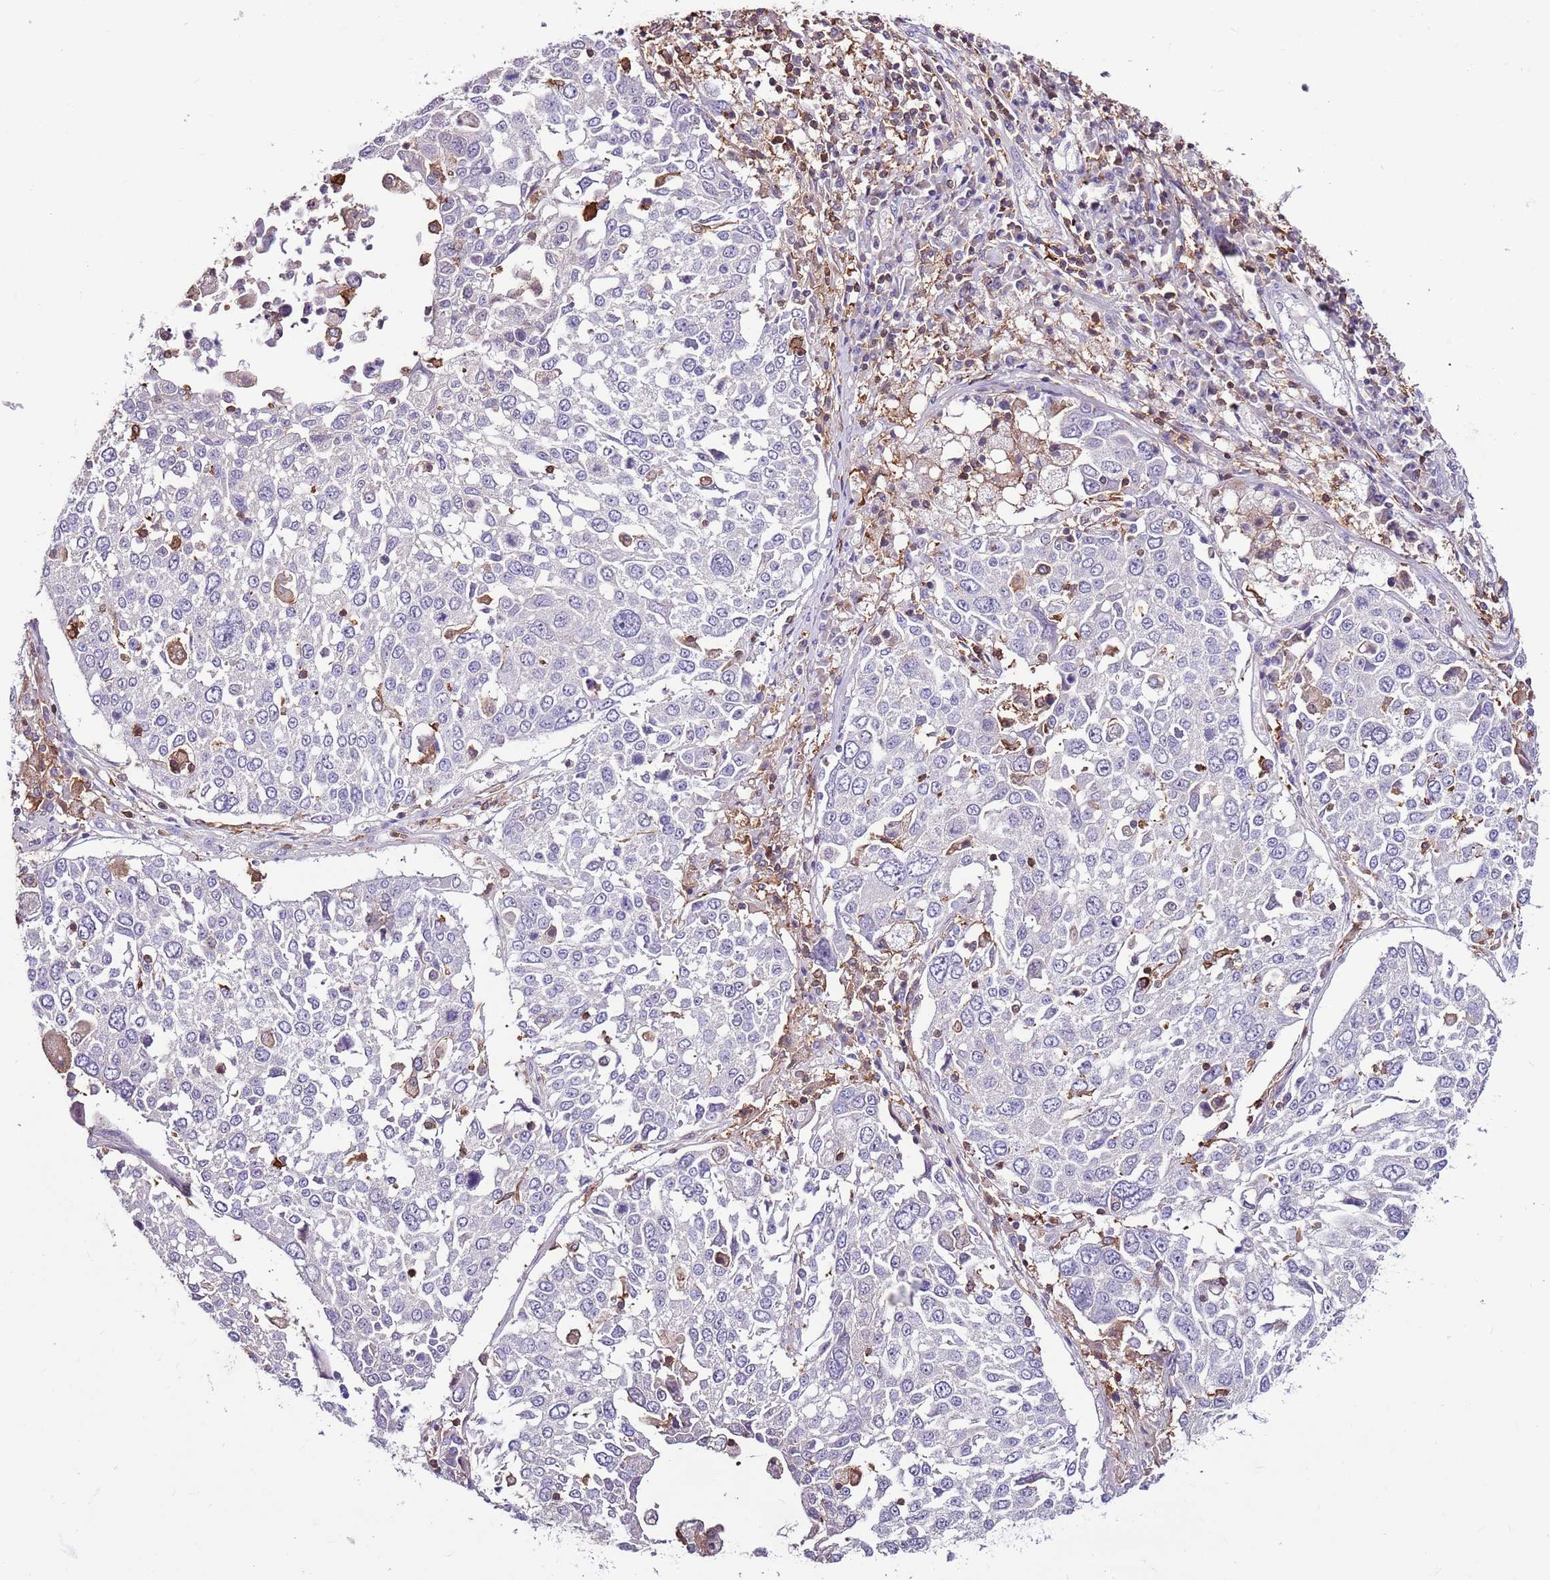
{"staining": {"intensity": "negative", "quantity": "none", "location": "none"}, "tissue": "lung cancer", "cell_type": "Tumor cells", "image_type": "cancer", "snomed": [{"axis": "morphology", "description": "Squamous cell carcinoma, NOS"}, {"axis": "topography", "description": "Lung"}], "caption": "Immunohistochemistry (IHC) micrograph of neoplastic tissue: human lung cancer (squamous cell carcinoma) stained with DAB shows no significant protein expression in tumor cells. (Immunohistochemistry, brightfield microscopy, high magnification).", "gene": "ZSWIM1", "patient": {"sex": "male", "age": 65}}